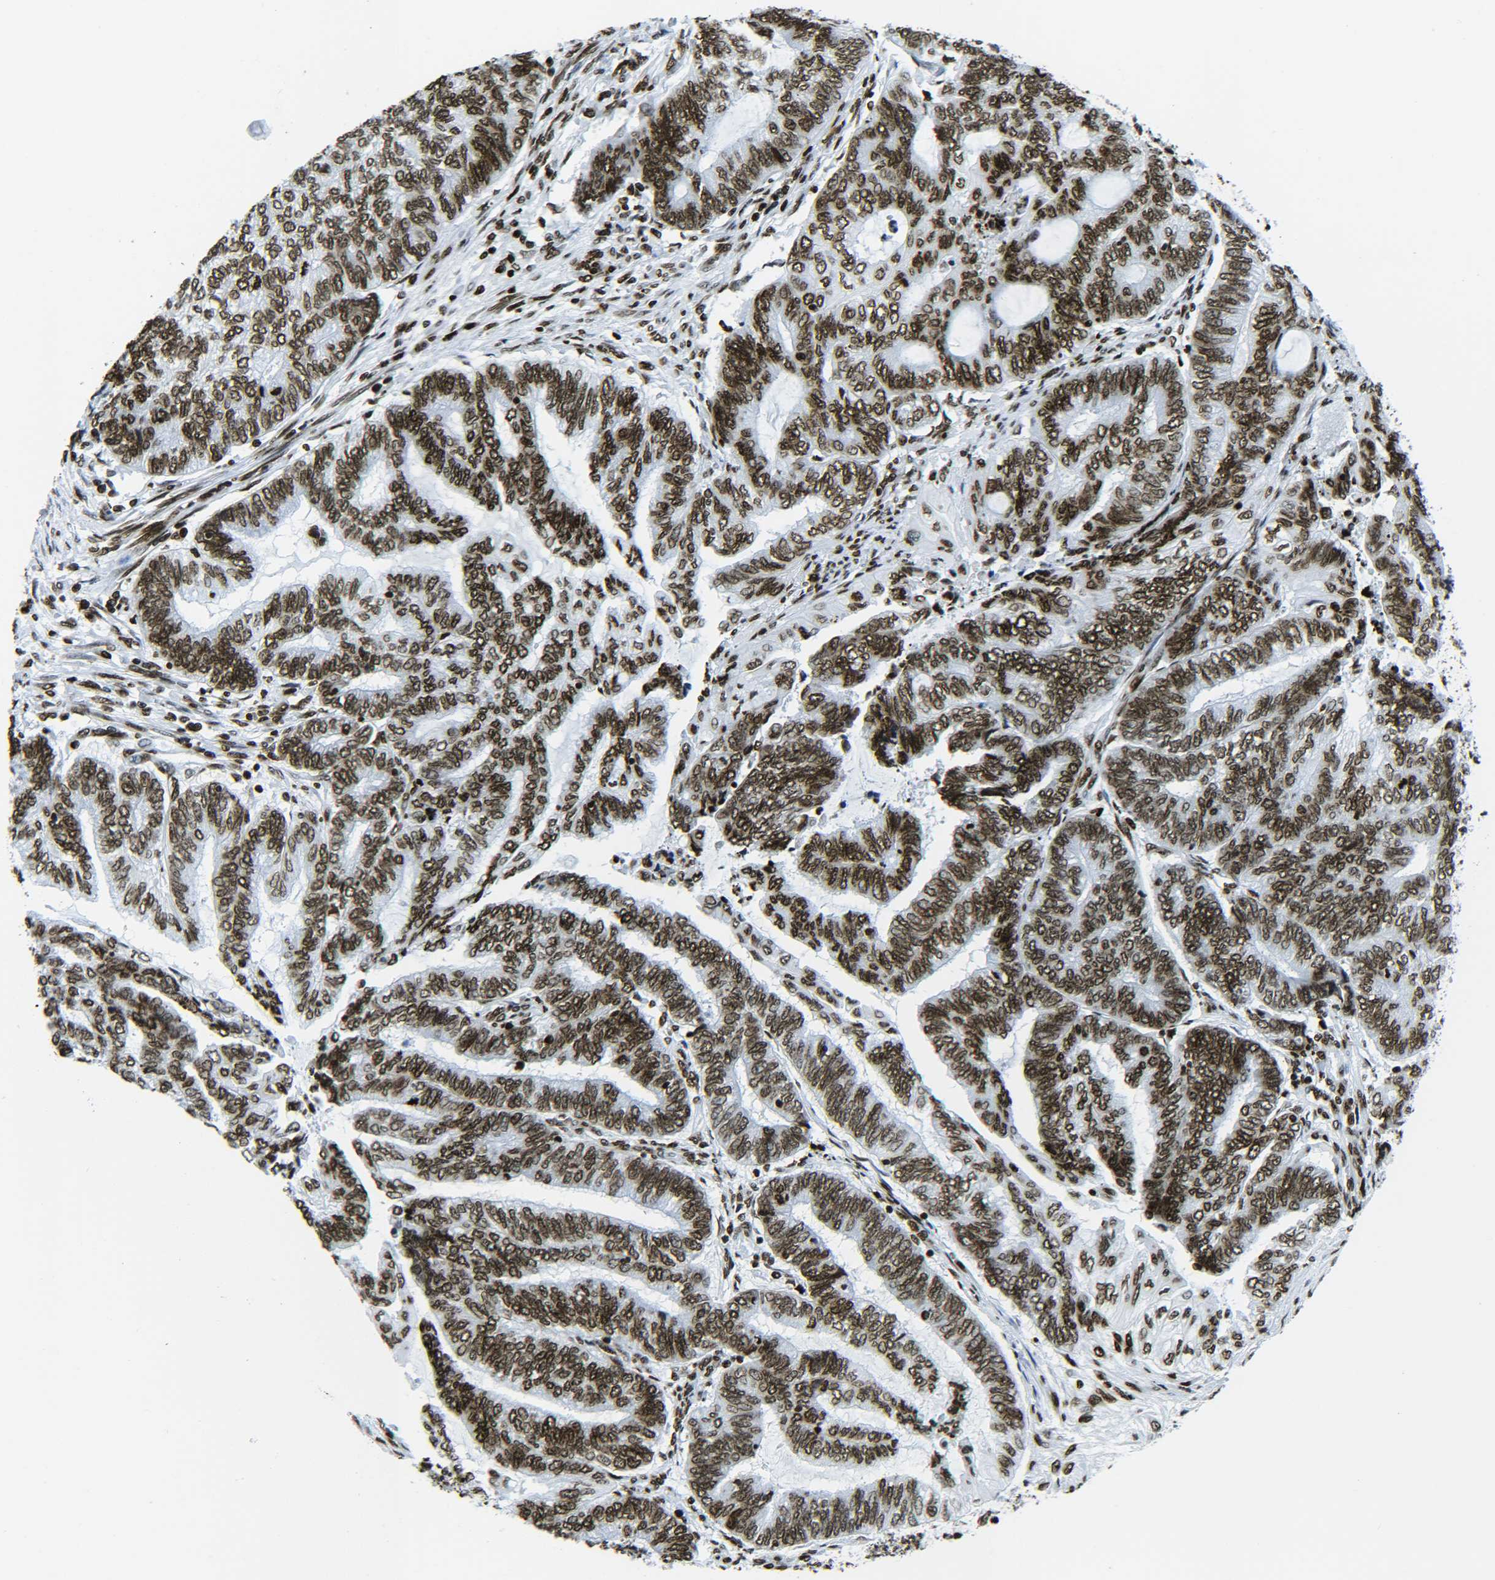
{"staining": {"intensity": "strong", "quantity": ">75%", "location": "nuclear"}, "tissue": "endometrial cancer", "cell_type": "Tumor cells", "image_type": "cancer", "snomed": [{"axis": "morphology", "description": "Adenocarcinoma, NOS"}, {"axis": "topography", "description": "Uterus"}, {"axis": "topography", "description": "Endometrium"}], "caption": "IHC (DAB) staining of endometrial cancer (adenocarcinoma) exhibits strong nuclear protein expression in approximately >75% of tumor cells.", "gene": "H2AX", "patient": {"sex": "female", "age": 70}}